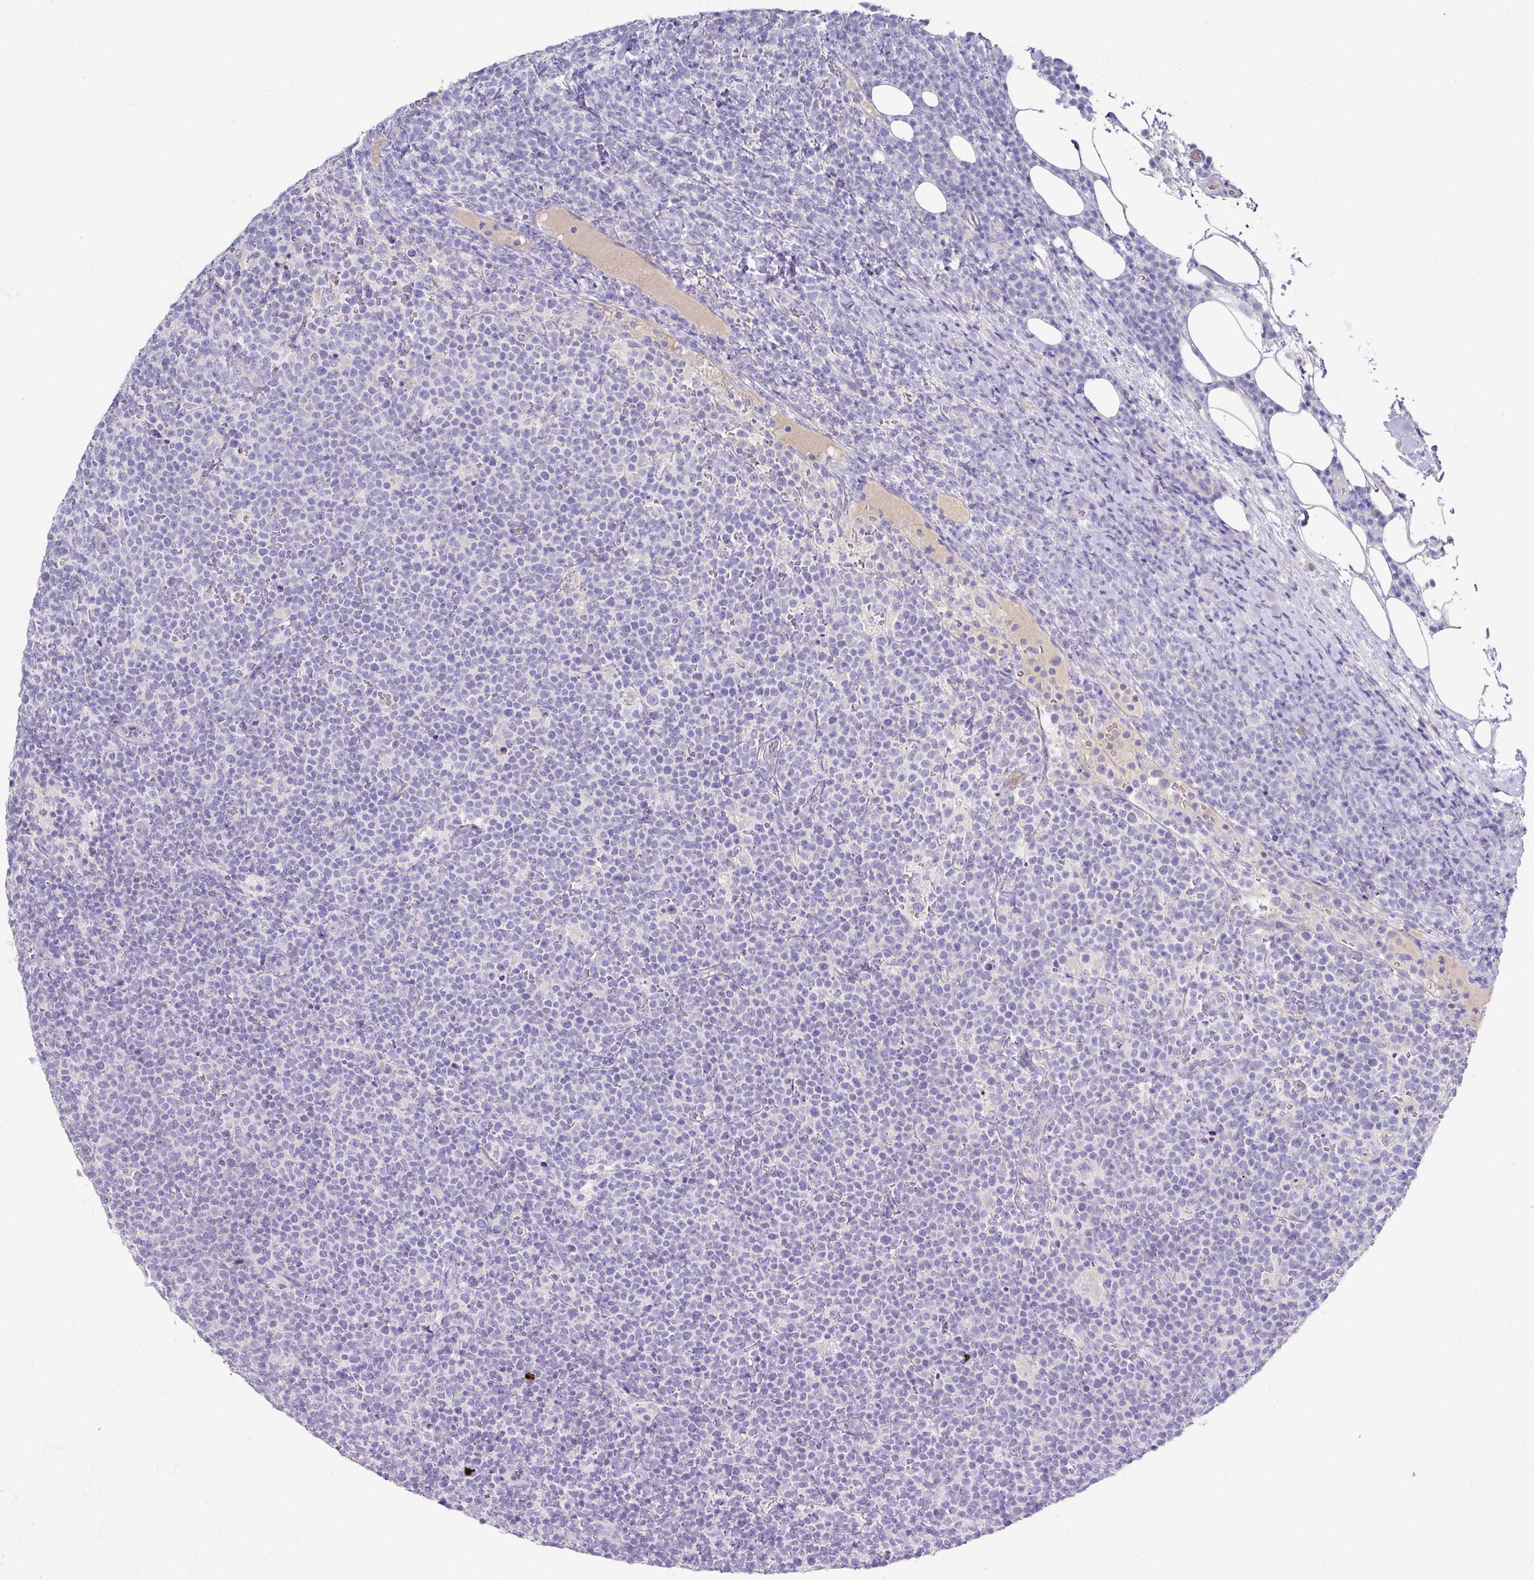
{"staining": {"intensity": "negative", "quantity": "none", "location": "none"}, "tissue": "lymphoma", "cell_type": "Tumor cells", "image_type": "cancer", "snomed": [{"axis": "morphology", "description": "Malignant lymphoma, non-Hodgkin's type, High grade"}, {"axis": "topography", "description": "Lymph node"}], "caption": "Immunohistochemistry (IHC) micrograph of neoplastic tissue: human lymphoma stained with DAB (3,3'-diaminobenzidine) shows no significant protein expression in tumor cells. (Immunohistochemistry (IHC), brightfield microscopy, high magnification).", "gene": "TARM1", "patient": {"sex": "male", "age": 61}}